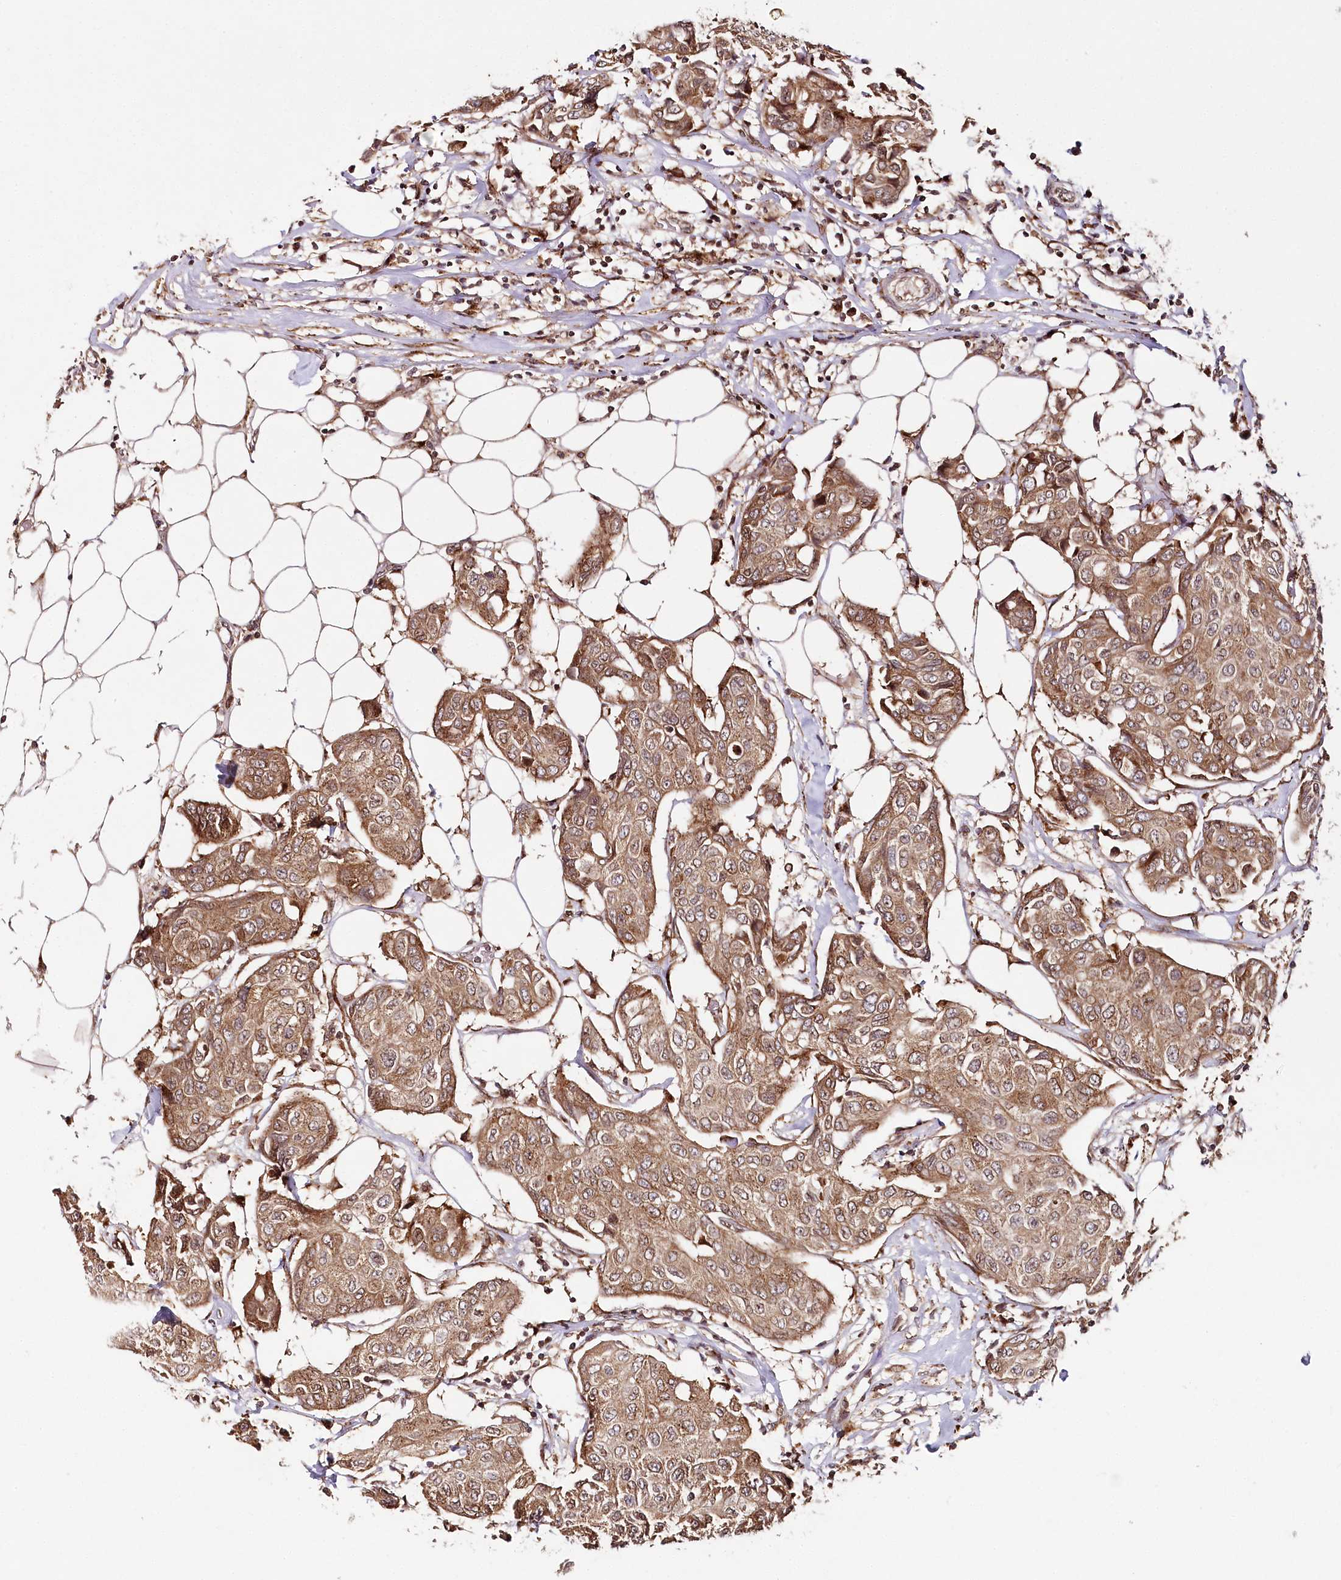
{"staining": {"intensity": "moderate", "quantity": ">75%", "location": "cytoplasmic/membranous"}, "tissue": "breast cancer", "cell_type": "Tumor cells", "image_type": "cancer", "snomed": [{"axis": "morphology", "description": "Duct carcinoma"}, {"axis": "topography", "description": "Breast"}], "caption": "The histopathology image shows staining of infiltrating ductal carcinoma (breast), revealing moderate cytoplasmic/membranous protein expression (brown color) within tumor cells. (IHC, brightfield microscopy, high magnification).", "gene": "COPG1", "patient": {"sex": "female", "age": 80}}